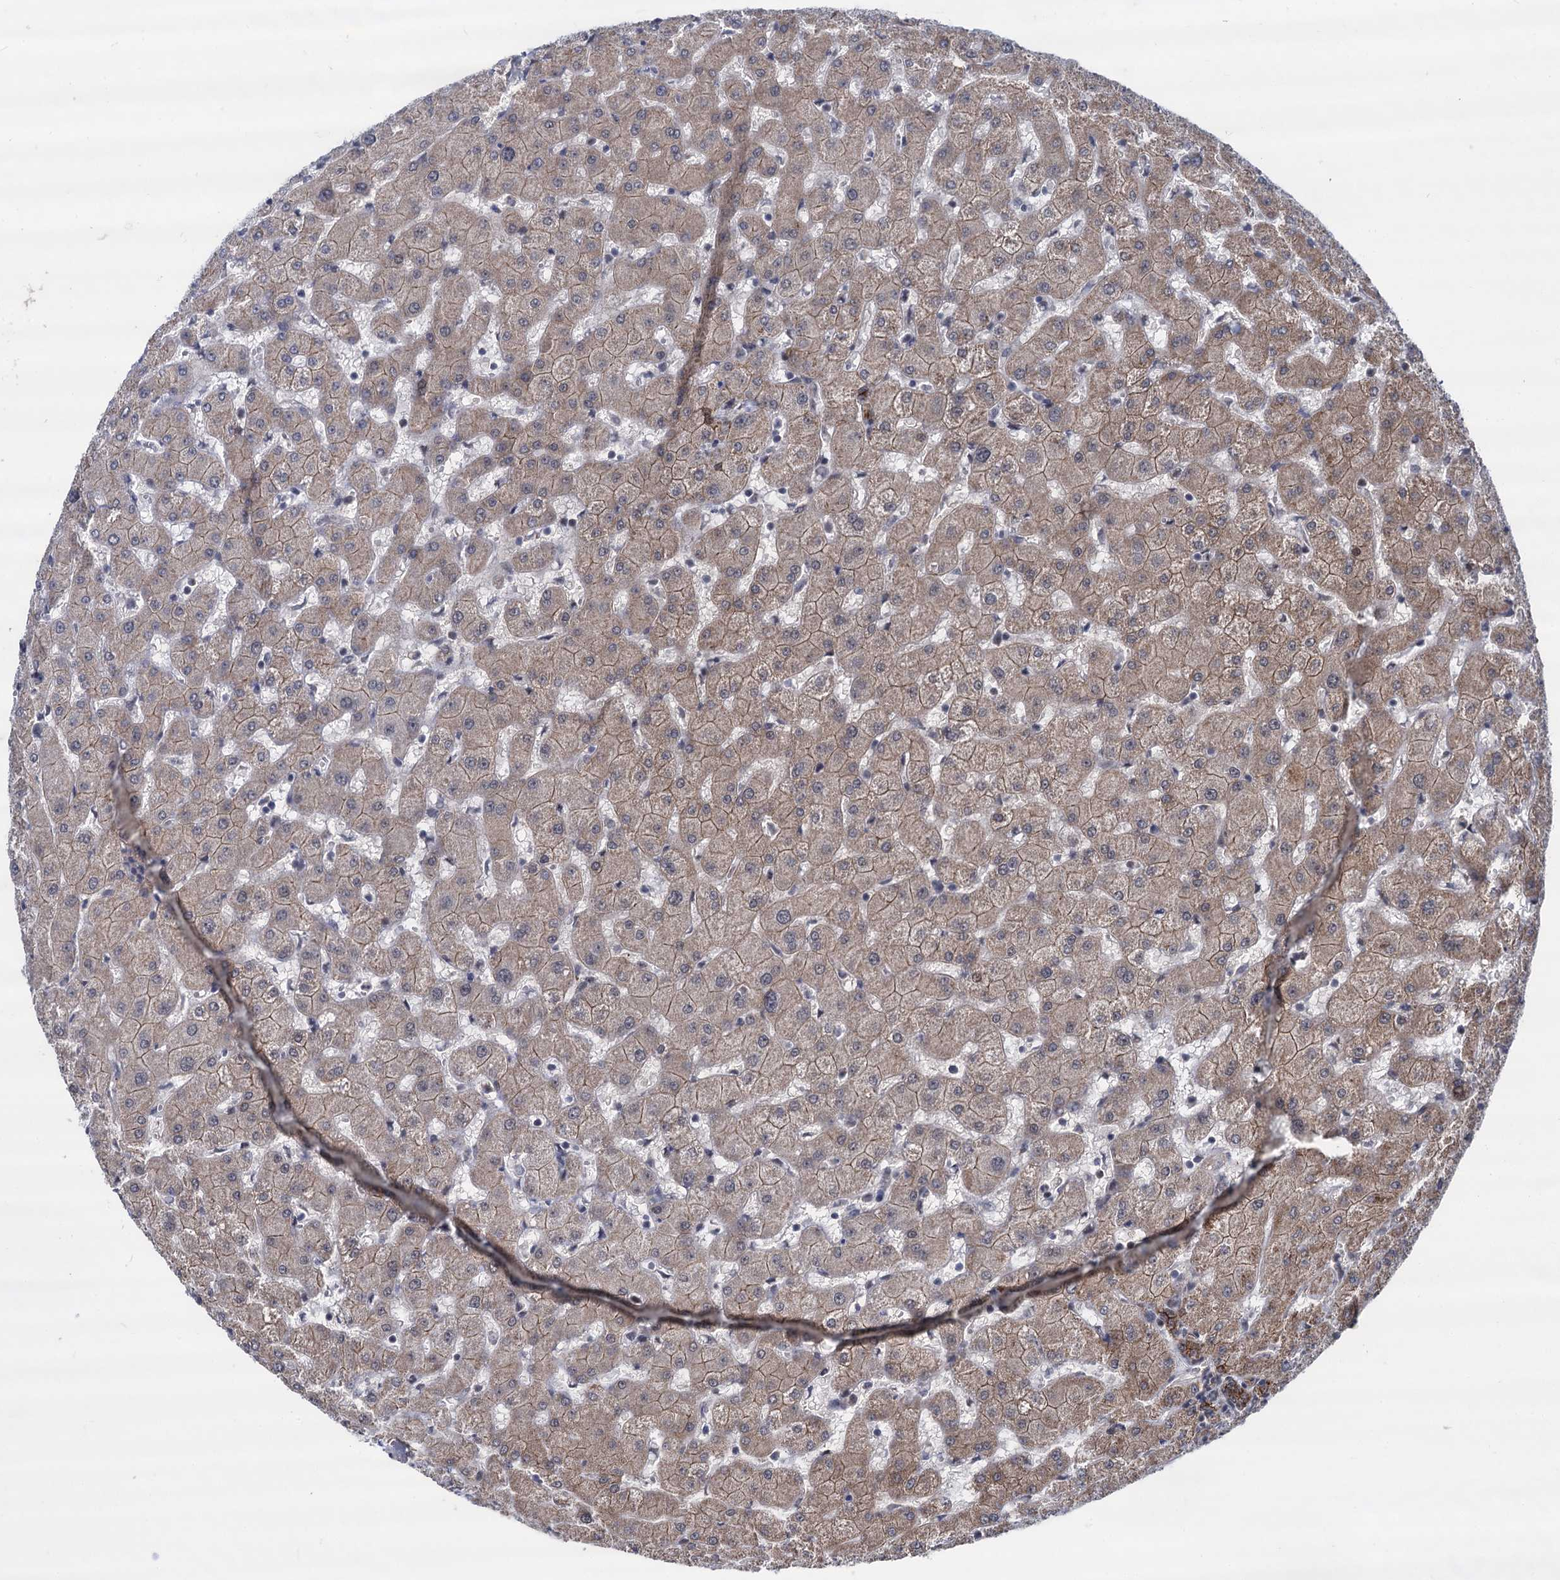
{"staining": {"intensity": "moderate", "quantity": ">75%", "location": "cytoplasmic/membranous"}, "tissue": "liver", "cell_type": "Cholangiocytes", "image_type": "normal", "snomed": [{"axis": "morphology", "description": "Normal tissue, NOS"}, {"axis": "topography", "description": "Liver"}], "caption": "Immunohistochemical staining of unremarkable human liver shows moderate cytoplasmic/membranous protein positivity in approximately >75% of cholangiocytes. (Stains: DAB in brown, nuclei in blue, Microscopy: brightfield microscopy at high magnification).", "gene": "GALNT11", "patient": {"sex": "female", "age": 63}}